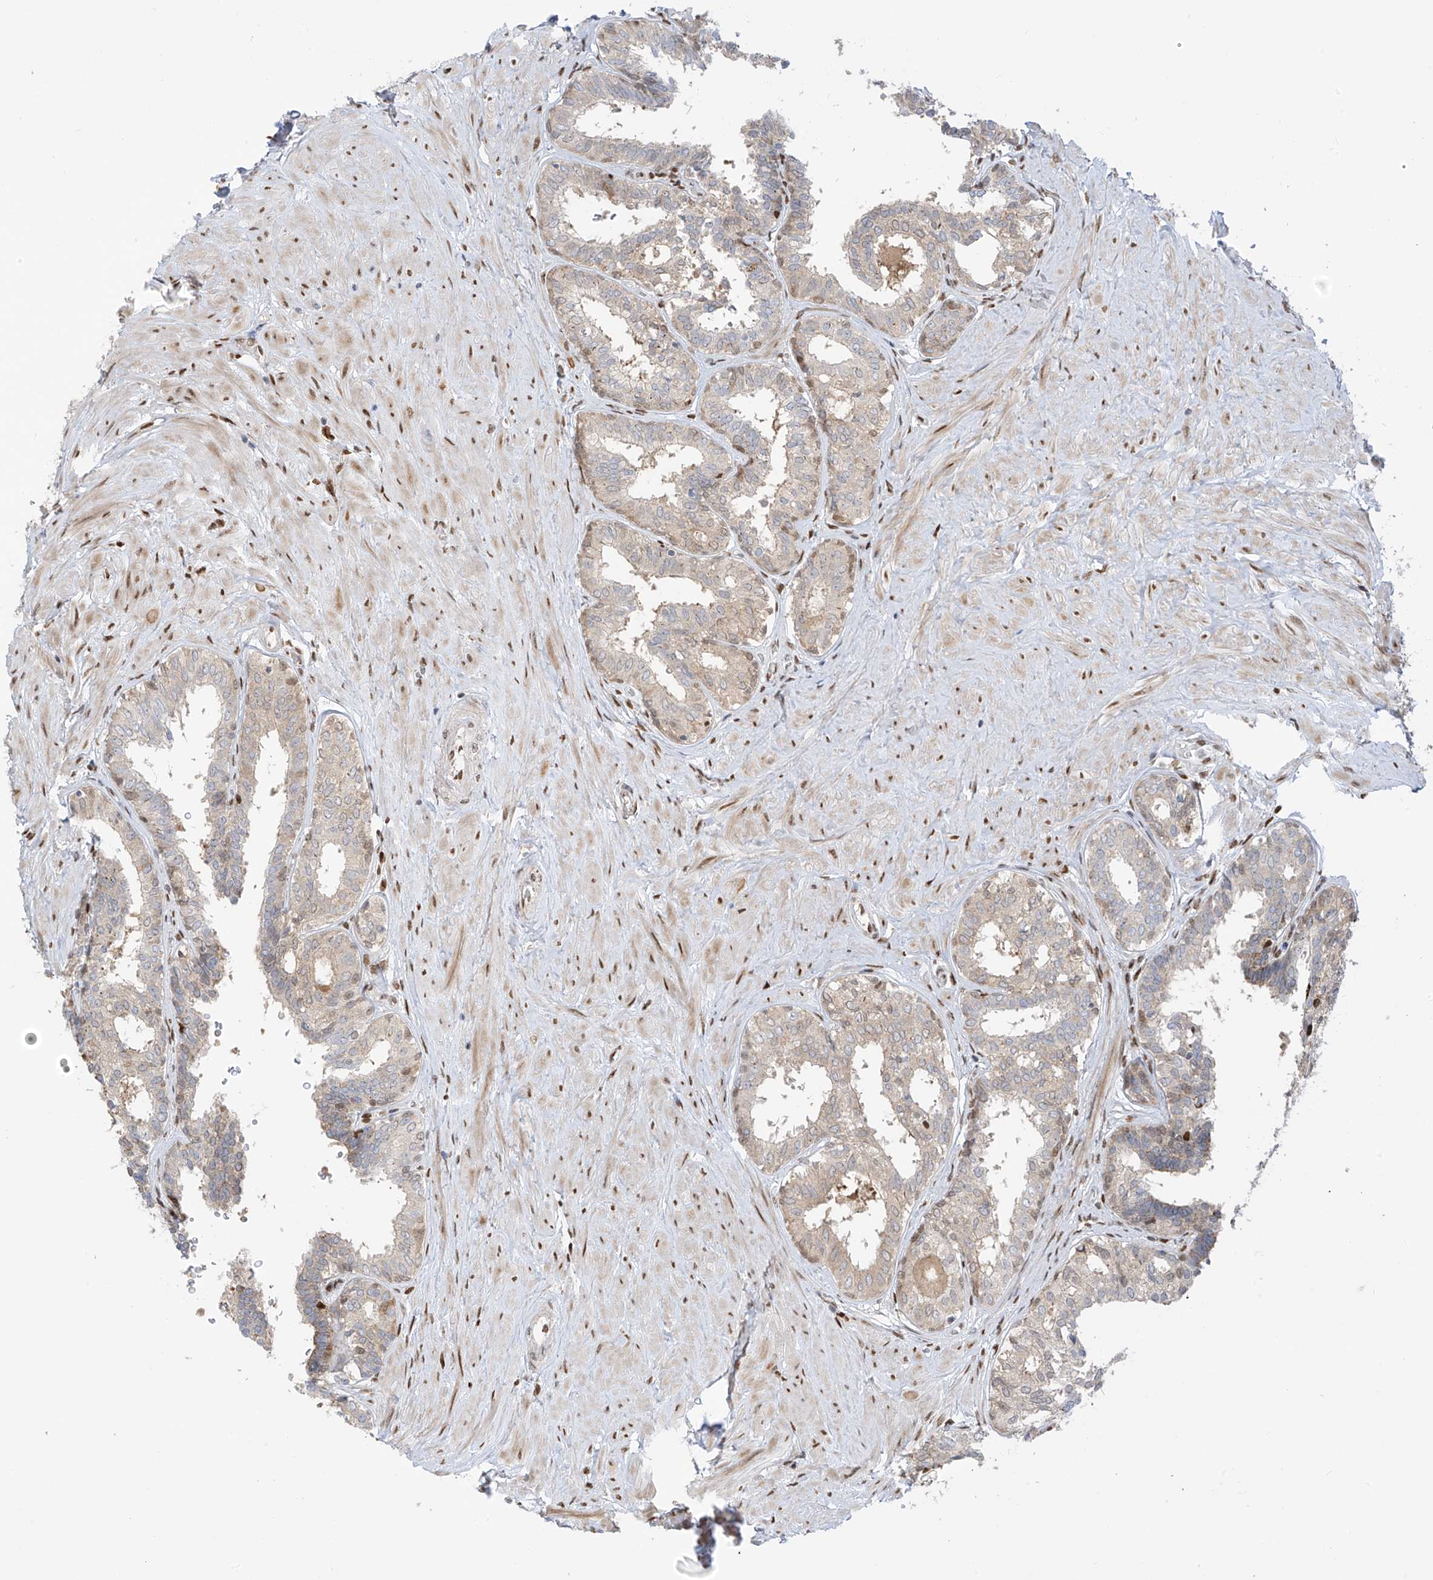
{"staining": {"intensity": "moderate", "quantity": "25%-75%", "location": "cytoplasmic/membranous"}, "tissue": "prostate", "cell_type": "Glandular cells", "image_type": "normal", "snomed": [{"axis": "morphology", "description": "Normal tissue, NOS"}, {"axis": "topography", "description": "Prostate"}], "caption": "Prostate stained with a brown dye demonstrates moderate cytoplasmic/membranous positive expression in about 25%-75% of glandular cells.", "gene": "PM20D2", "patient": {"sex": "male", "age": 48}}